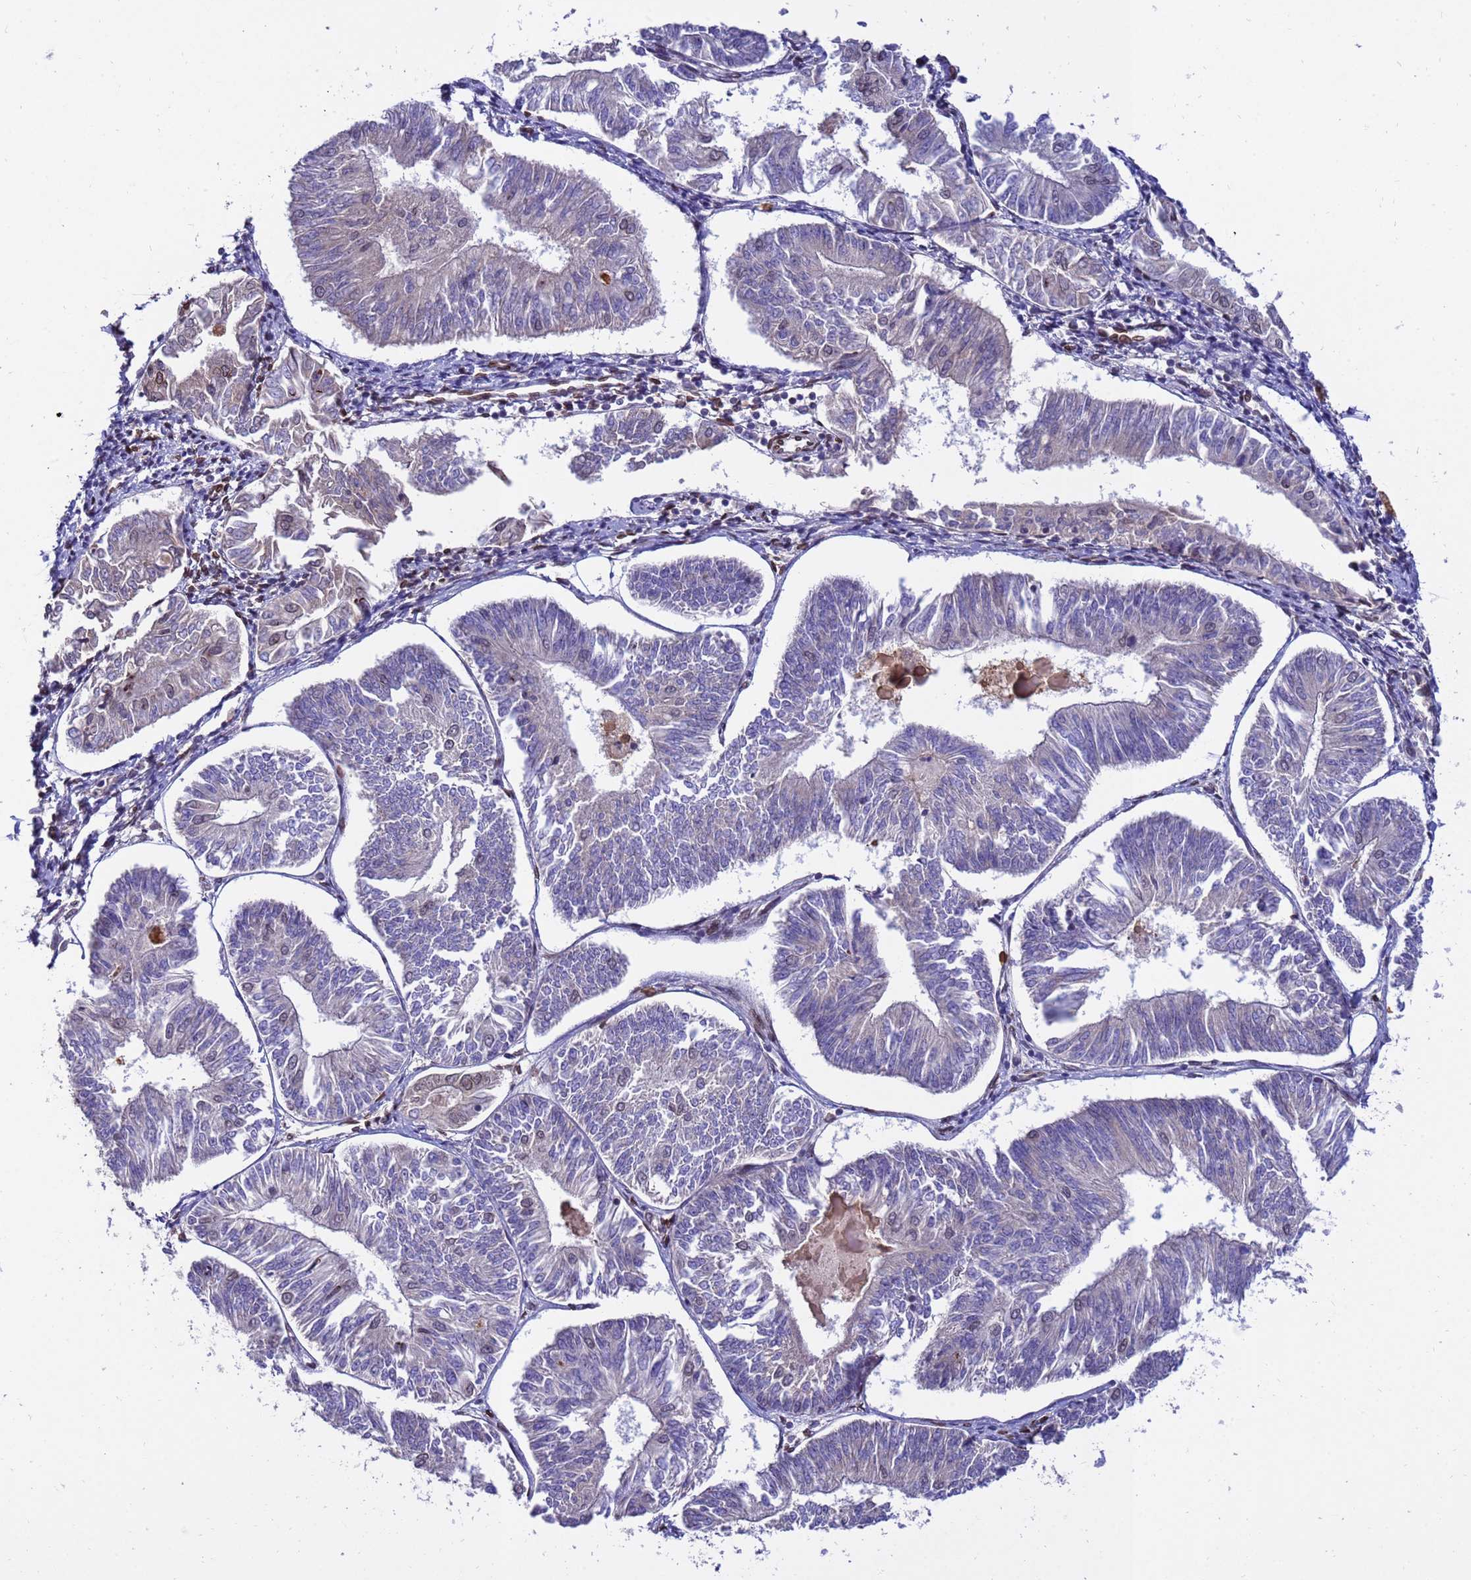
{"staining": {"intensity": "weak", "quantity": "<25%", "location": "cytoplasmic/membranous,nuclear"}, "tissue": "endometrial cancer", "cell_type": "Tumor cells", "image_type": "cancer", "snomed": [{"axis": "morphology", "description": "Adenocarcinoma, NOS"}, {"axis": "topography", "description": "Endometrium"}], "caption": "This is a histopathology image of immunohistochemistry staining of adenocarcinoma (endometrial), which shows no expression in tumor cells.", "gene": "GPR135", "patient": {"sex": "female", "age": 58}}